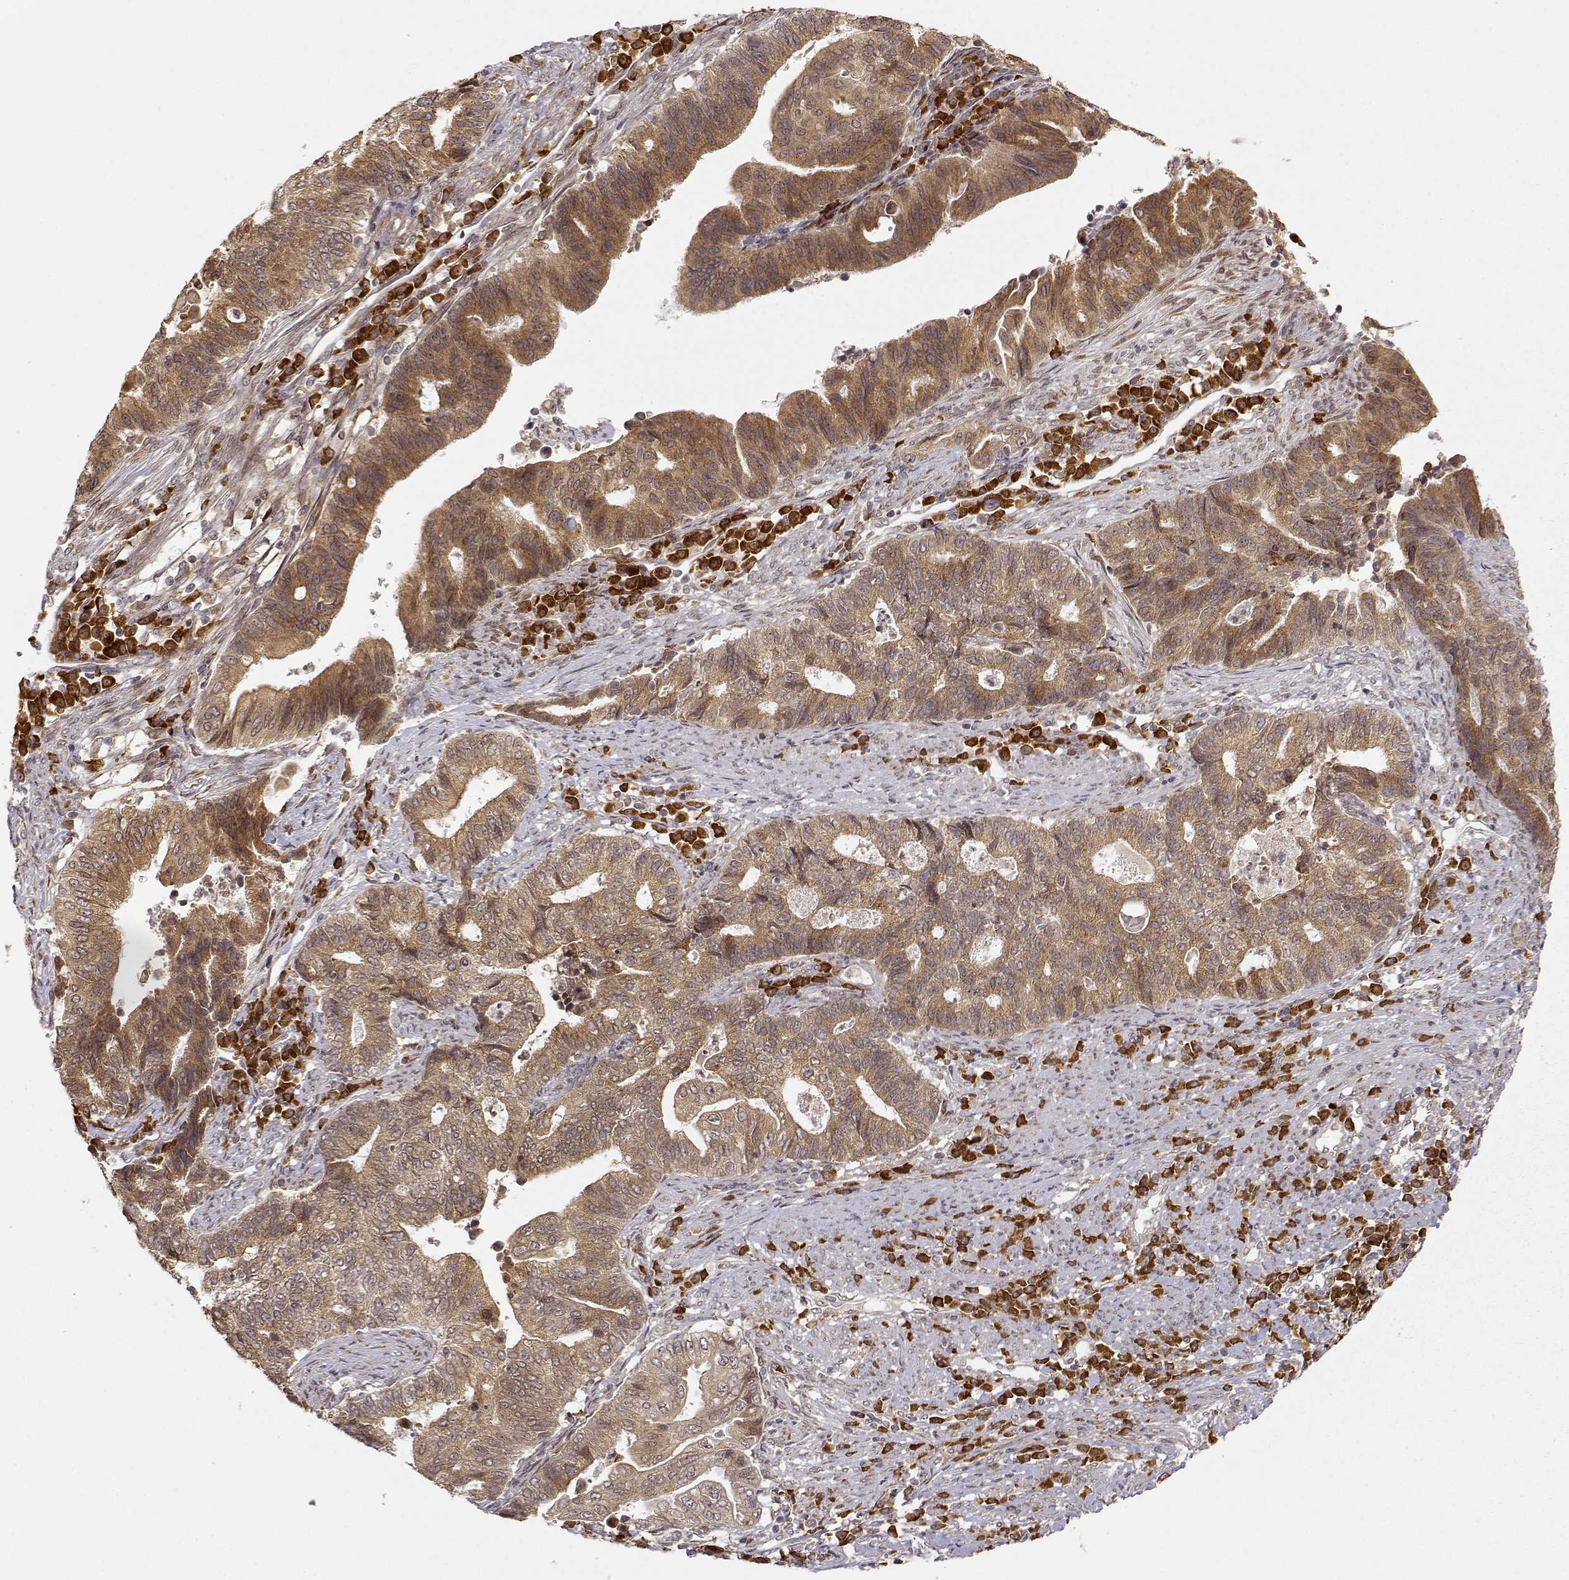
{"staining": {"intensity": "moderate", "quantity": ">75%", "location": "cytoplasmic/membranous"}, "tissue": "endometrial cancer", "cell_type": "Tumor cells", "image_type": "cancer", "snomed": [{"axis": "morphology", "description": "Adenocarcinoma, NOS"}, {"axis": "topography", "description": "Uterus"}, {"axis": "topography", "description": "Endometrium"}], "caption": "Endometrial adenocarcinoma was stained to show a protein in brown. There is medium levels of moderate cytoplasmic/membranous positivity in approximately >75% of tumor cells.", "gene": "ERGIC2", "patient": {"sex": "female", "age": 54}}